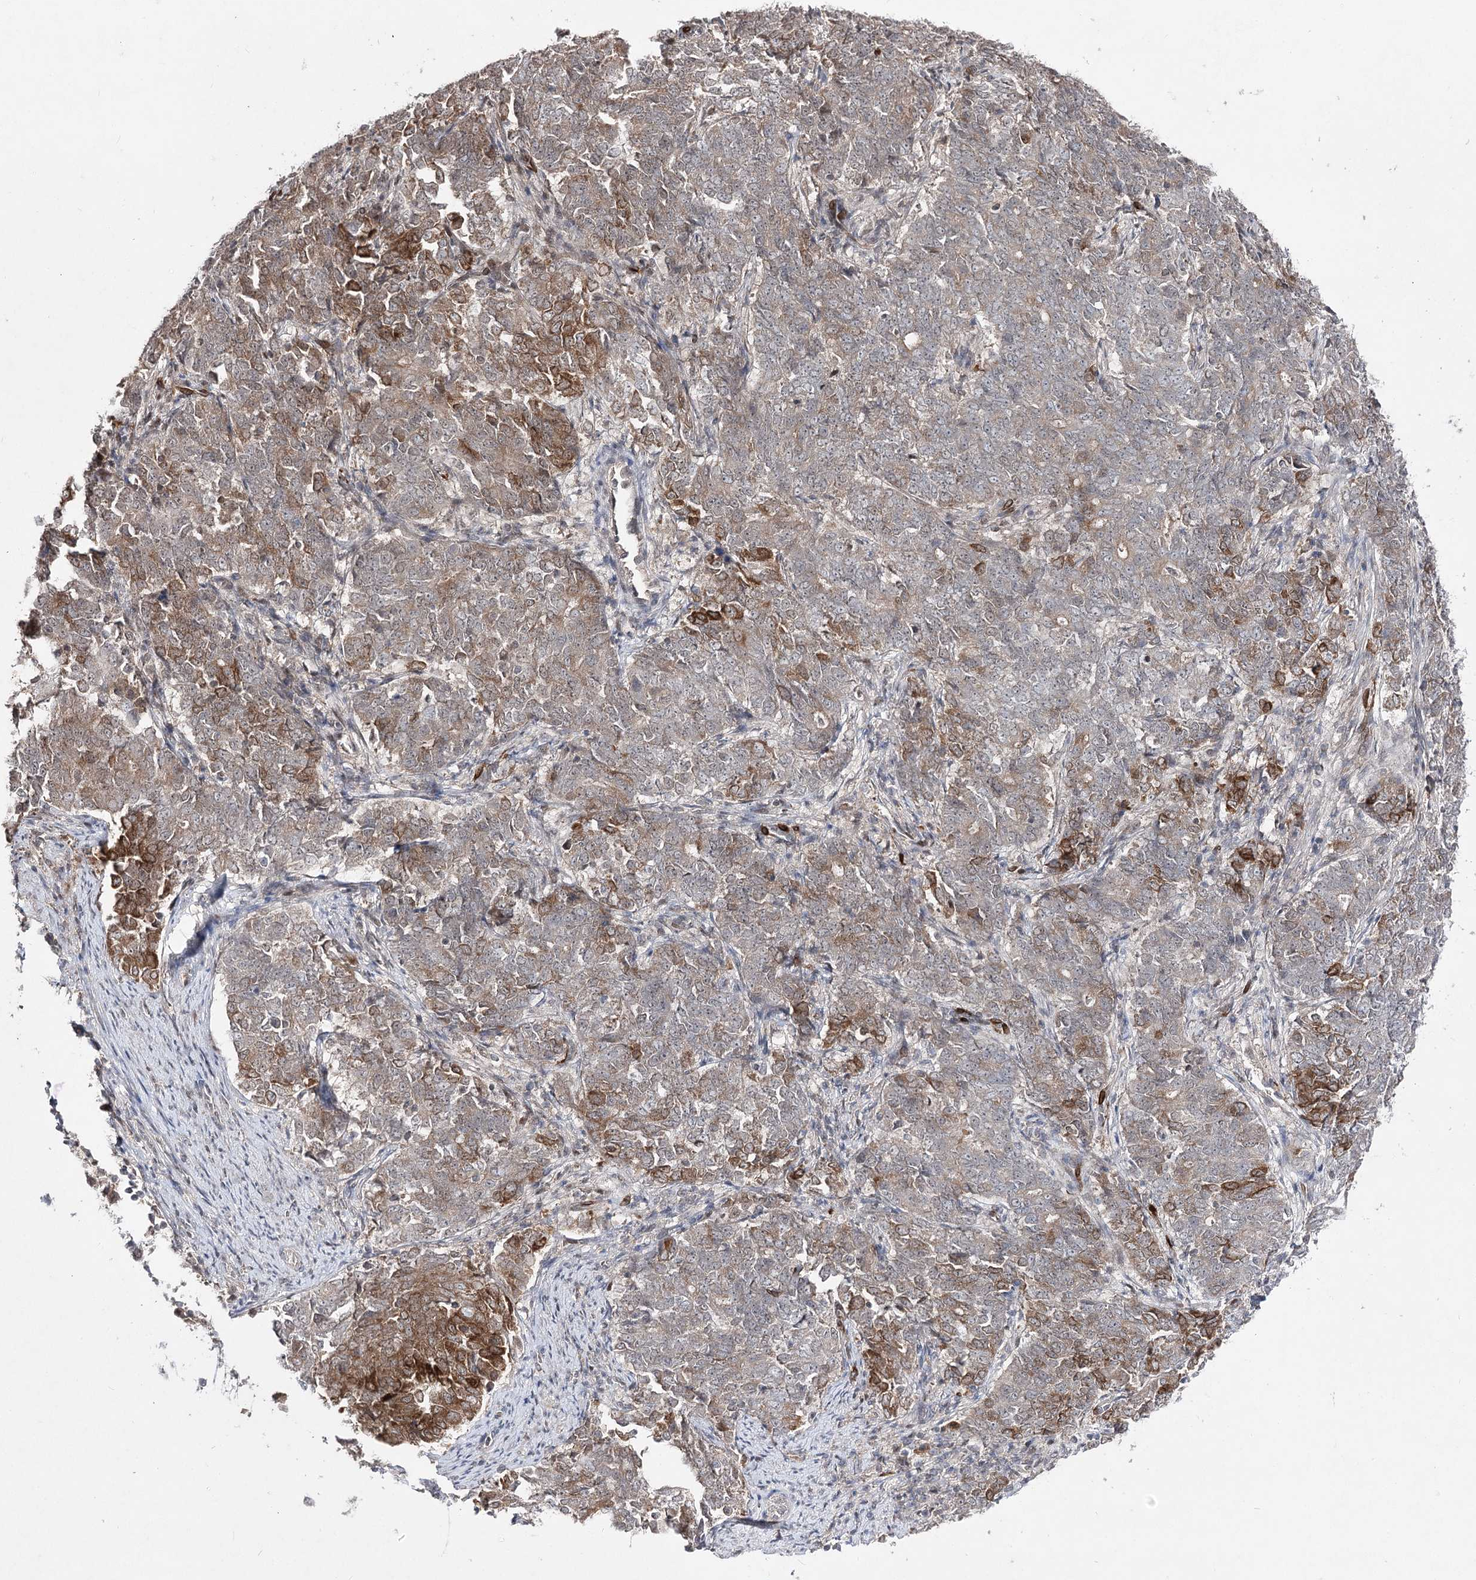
{"staining": {"intensity": "strong", "quantity": "25%-75%", "location": "cytoplasmic/membranous"}, "tissue": "endometrial cancer", "cell_type": "Tumor cells", "image_type": "cancer", "snomed": [{"axis": "morphology", "description": "Adenocarcinoma, NOS"}, {"axis": "topography", "description": "Endometrium"}], "caption": "Protein staining of endometrial adenocarcinoma tissue exhibits strong cytoplasmic/membranous expression in approximately 25%-75% of tumor cells.", "gene": "HSD11B2", "patient": {"sex": "female", "age": 80}}